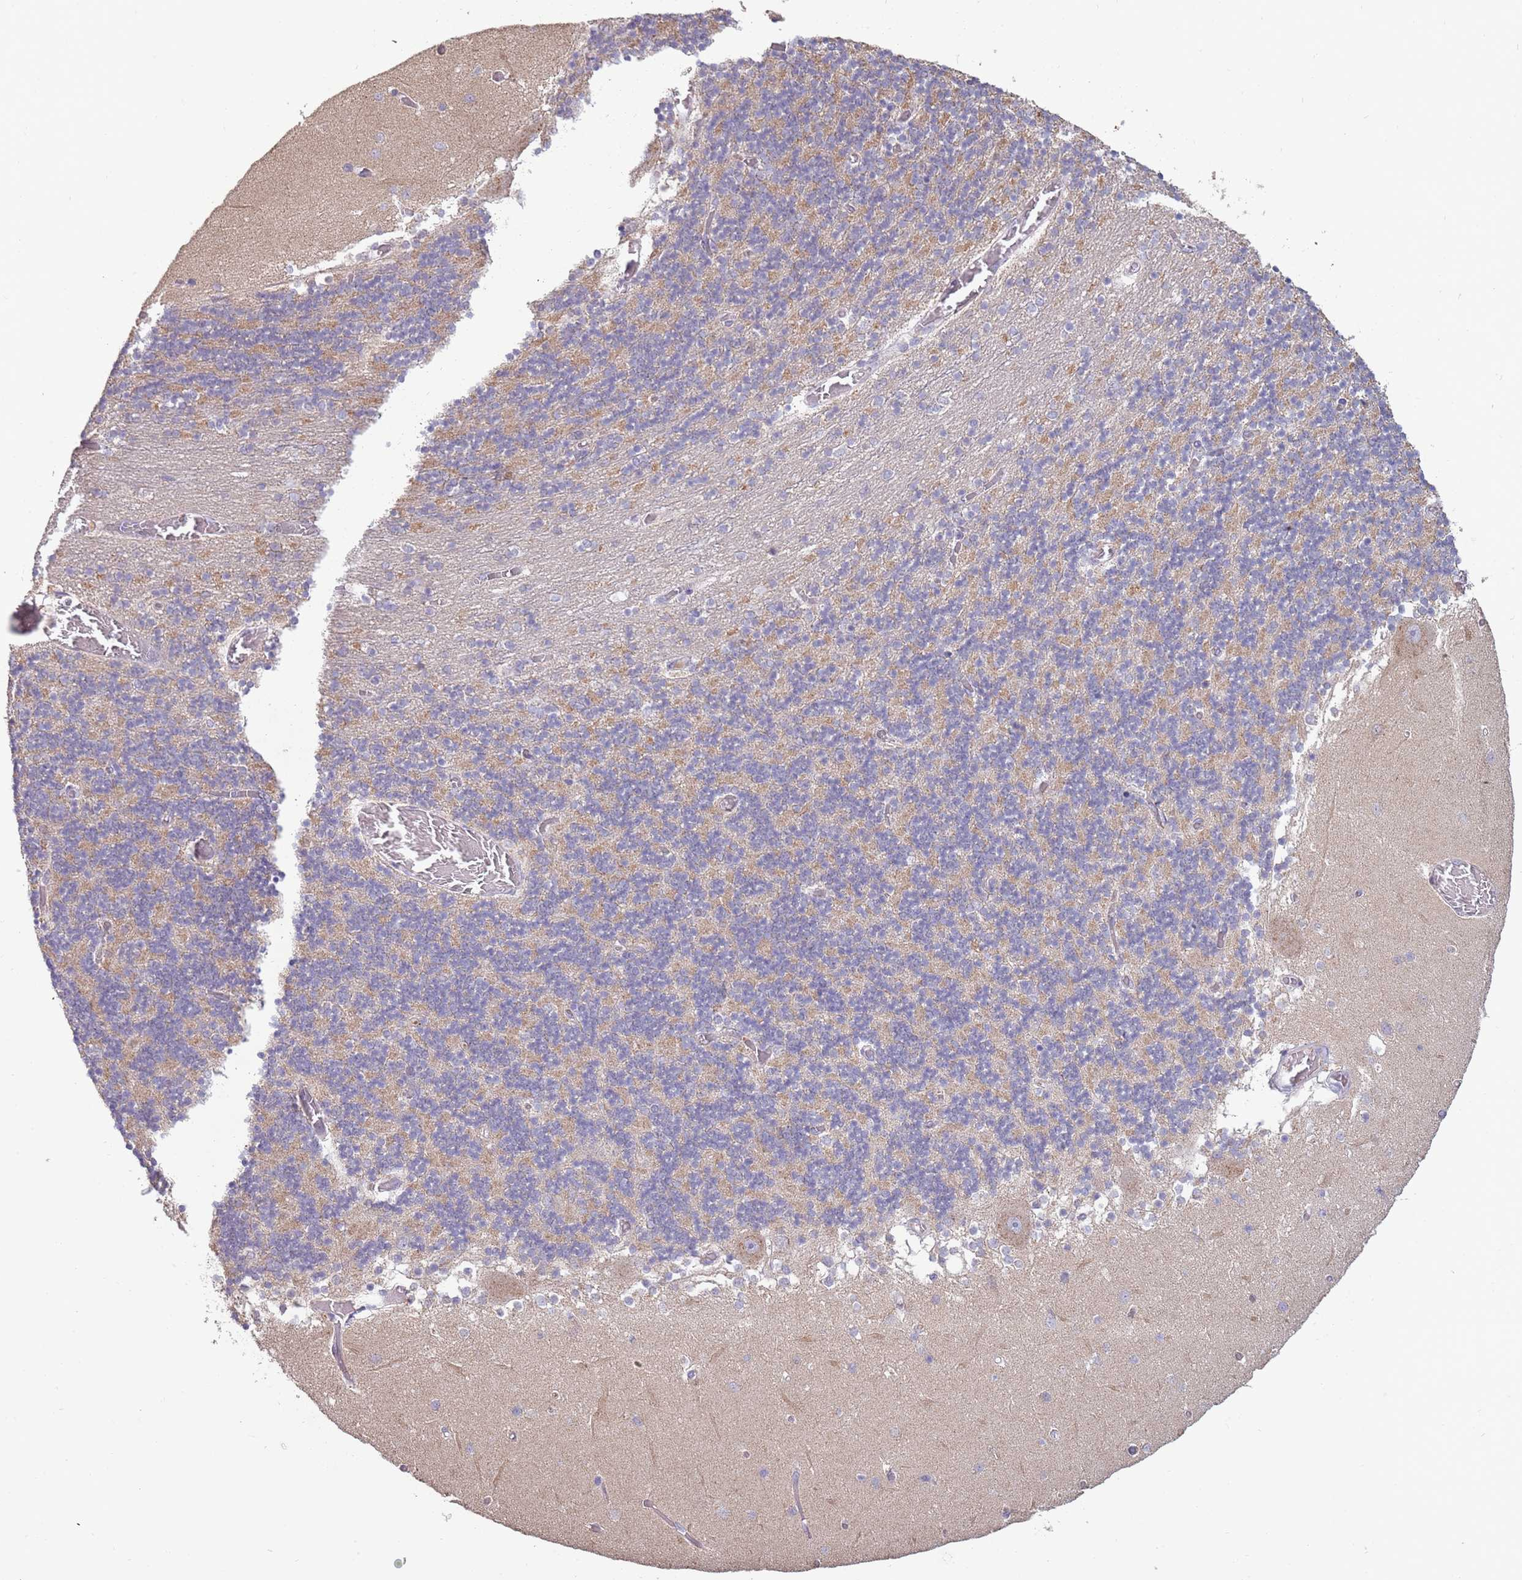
{"staining": {"intensity": "weak", "quantity": "25%-75%", "location": "cytoplasmic/membranous"}, "tissue": "cerebellum", "cell_type": "Cells in granular layer", "image_type": "normal", "snomed": [{"axis": "morphology", "description": "Normal tissue, NOS"}, {"axis": "topography", "description": "Cerebellum"}], "caption": "A brown stain labels weak cytoplasmic/membranous positivity of a protein in cells in granular layer of benign cerebellum.", "gene": "SYS1", "patient": {"sex": "female", "age": 28}}